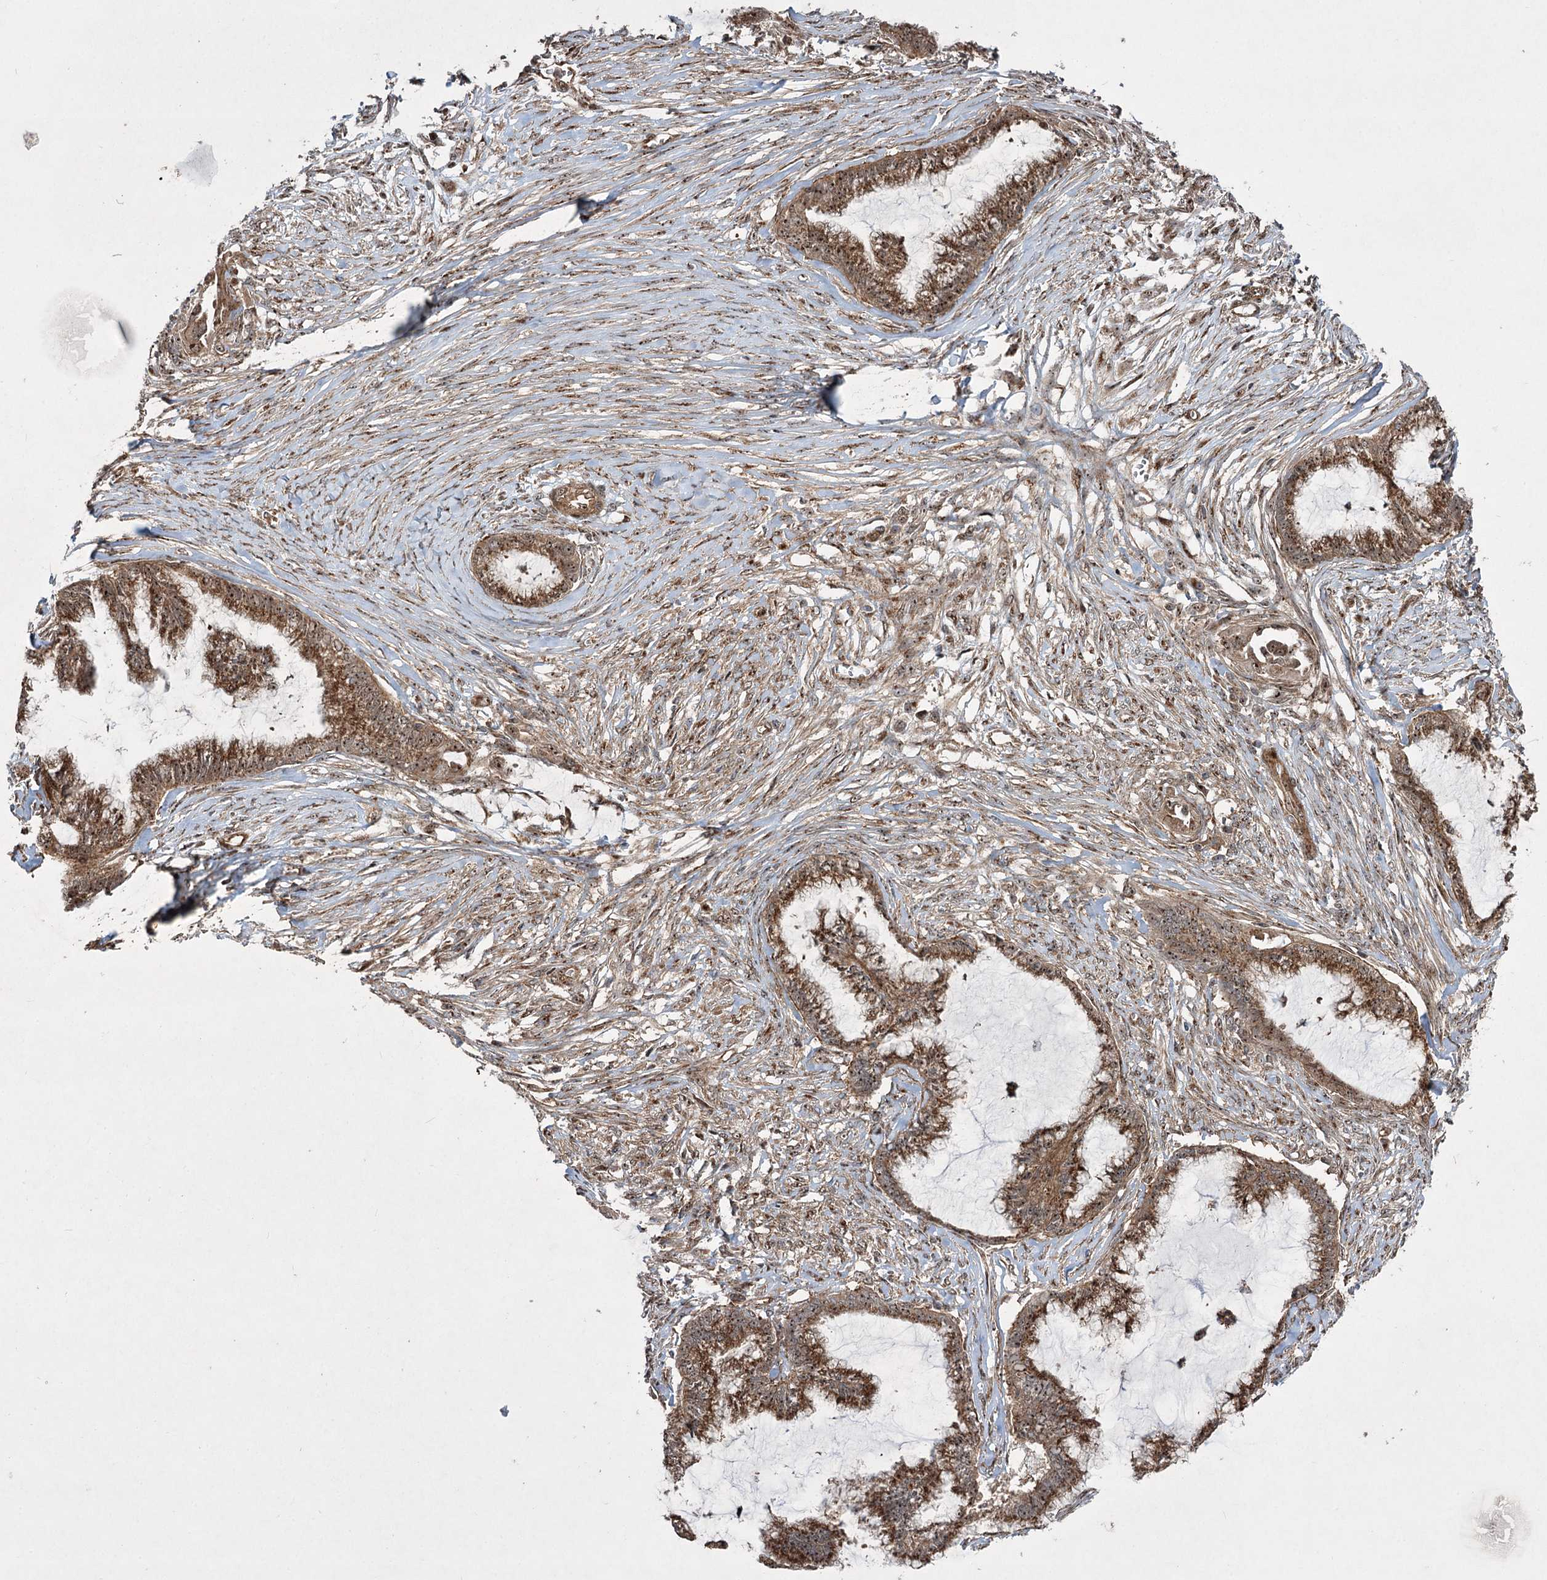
{"staining": {"intensity": "moderate", "quantity": ">75%", "location": "cytoplasmic/membranous,nuclear"}, "tissue": "endometrial cancer", "cell_type": "Tumor cells", "image_type": "cancer", "snomed": [{"axis": "morphology", "description": "Adenocarcinoma, NOS"}, {"axis": "topography", "description": "Endometrium"}], "caption": "An image of endometrial cancer stained for a protein exhibits moderate cytoplasmic/membranous and nuclear brown staining in tumor cells.", "gene": "SERINC5", "patient": {"sex": "female", "age": 86}}